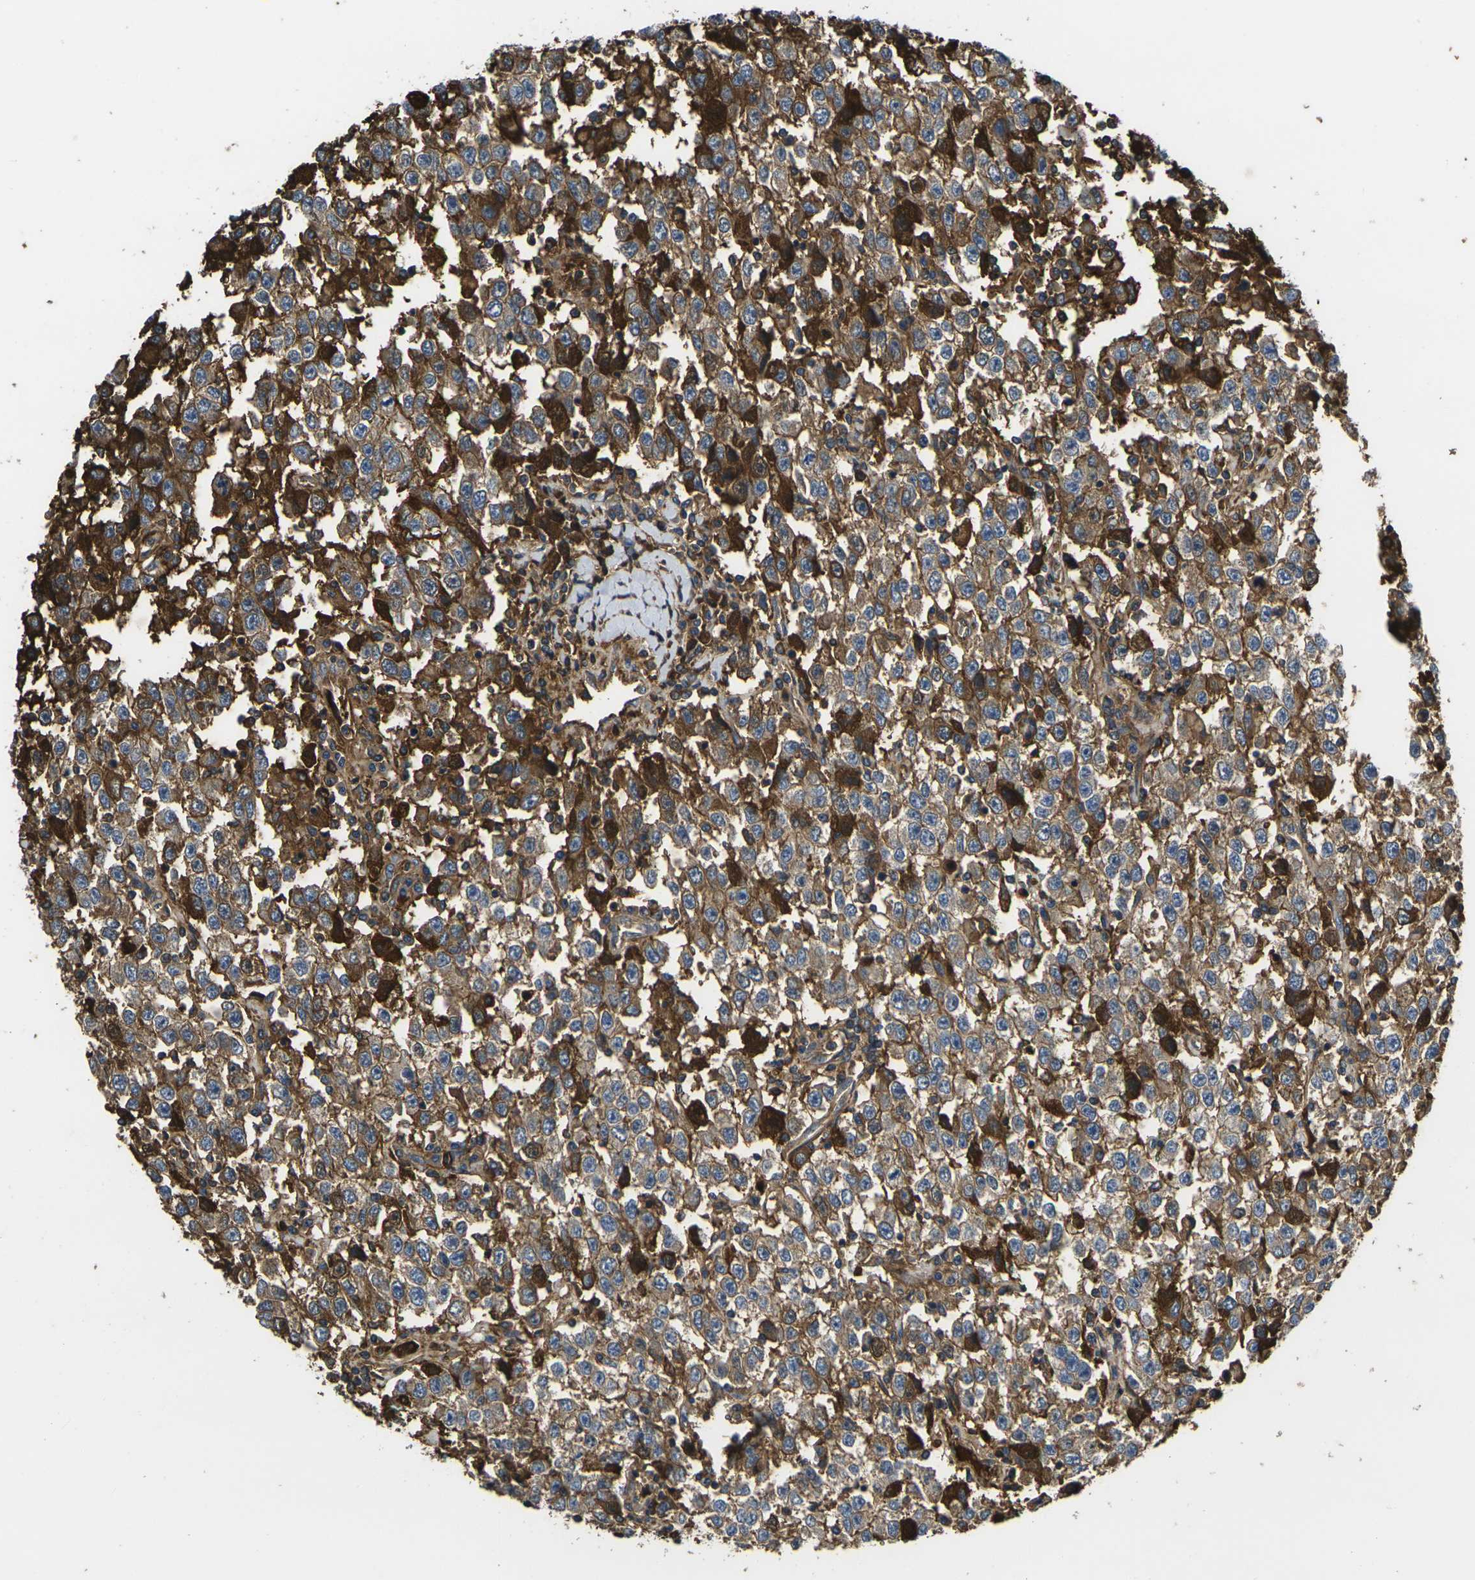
{"staining": {"intensity": "moderate", "quantity": ">75%", "location": "cytoplasmic/membranous"}, "tissue": "testis cancer", "cell_type": "Tumor cells", "image_type": "cancer", "snomed": [{"axis": "morphology", "description": "Seminoma, NOS"}, {"axis": "topography", "description": "Testis"}], "caption": "IHC of human seminoma (testis) demonstrates medium levels of moderate cytoplasmic/membranous positivity in approximately >75% of tumor cells.", "gene": "HSPG2", "patient": {"sex": "male", "age": 41}}